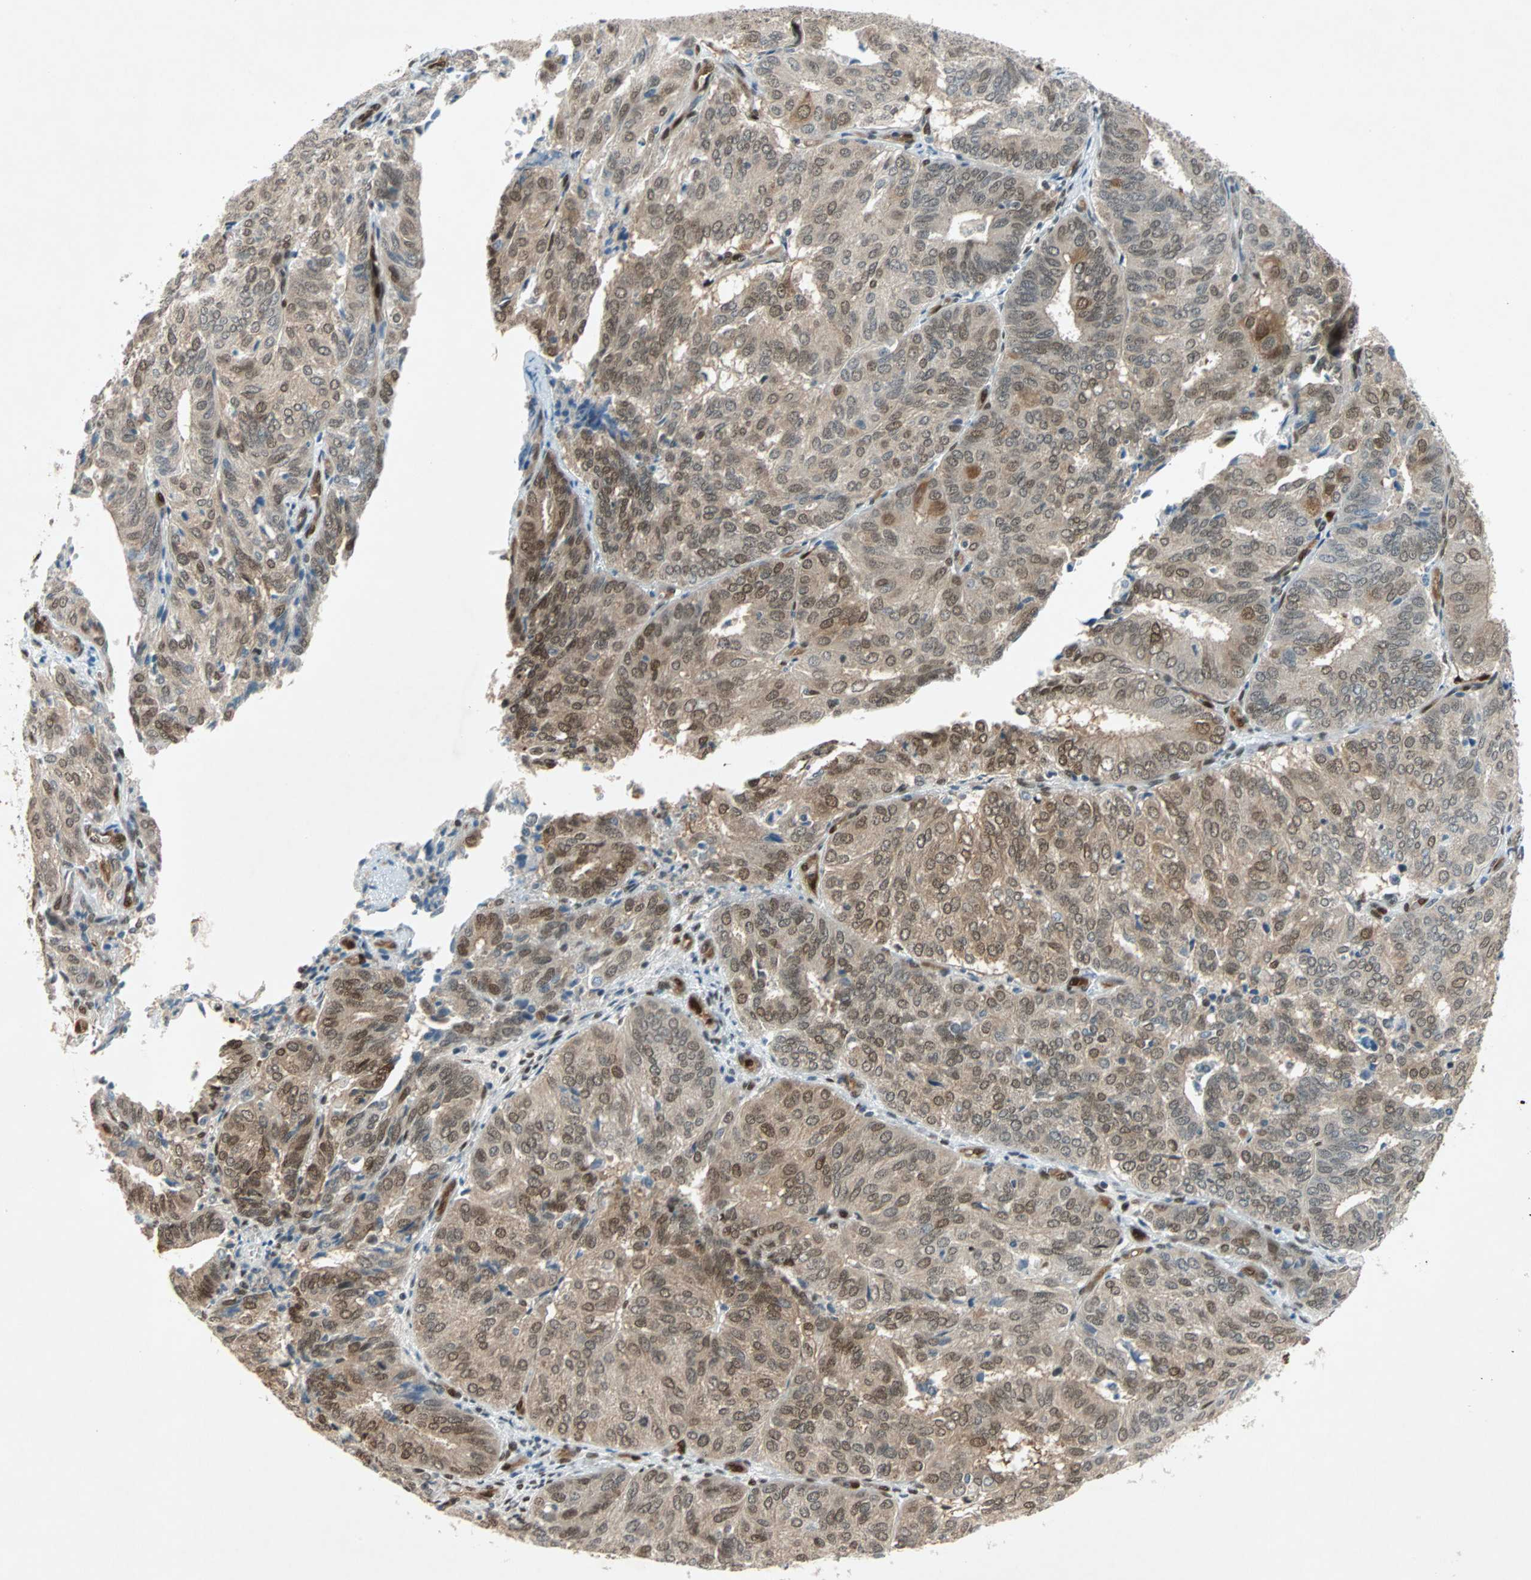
{"staining": {"intensity": "moderate", "quantity": ">75%", "location": "cytoplasmic/membranous,nuclear"}, "tissue": "endometrial cancer", "cell_type": "Tumor cells", "image_type": "cancer", "snomed": [{"axis": "morphology", "description": "Adenocarcinoma, NOS"}, {"axis": "topography", "description": "Uterus"}], "caption": "Immunohistochemical staining of human endometrial cancer (adenocarcinoma) reveals medium levels of moderate cytoplasmic/membranous and nuclear protein staining in approximately >75% of tumor cells.", "gene": "WWTR1", "patient": {"sex": "female", "age": 60}}